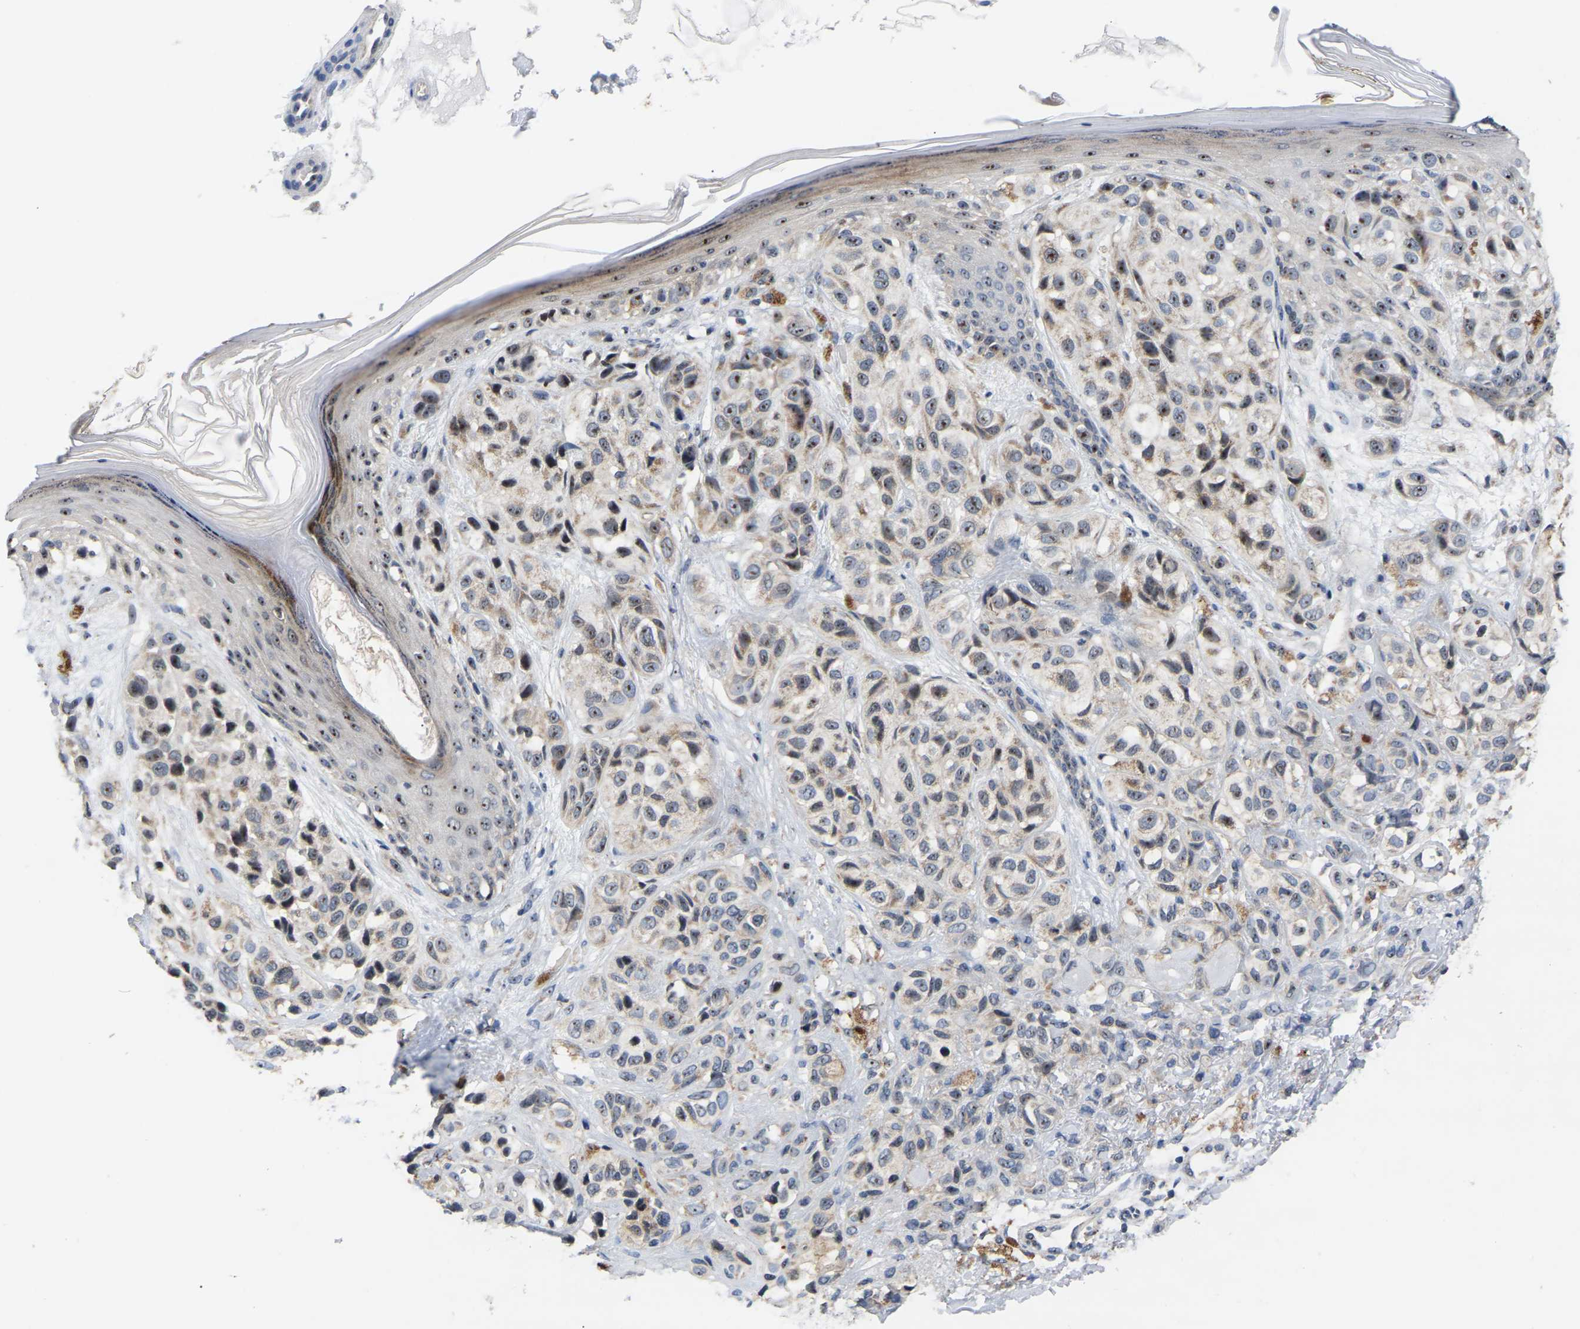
{"staining": {"intensity": "moderate", "quantity": "<25%", "location": "nuclear"}, "tissue": "melanoma", "cell_type": "Tumor cells", "image_type": "cancer", "snomed": [{"axis": "morphology", "description": "Malignant melanoma, NOS"}, {"axis": "topography", "description": "Skin"}], "caption": "Melanoma stained with immunohistochemistry (IHC) exhibits moderate nuclear staining in approximately <25% of tumor cells.", "gene": "NOP53", "patient": {"sex": "female", "age": 58}}